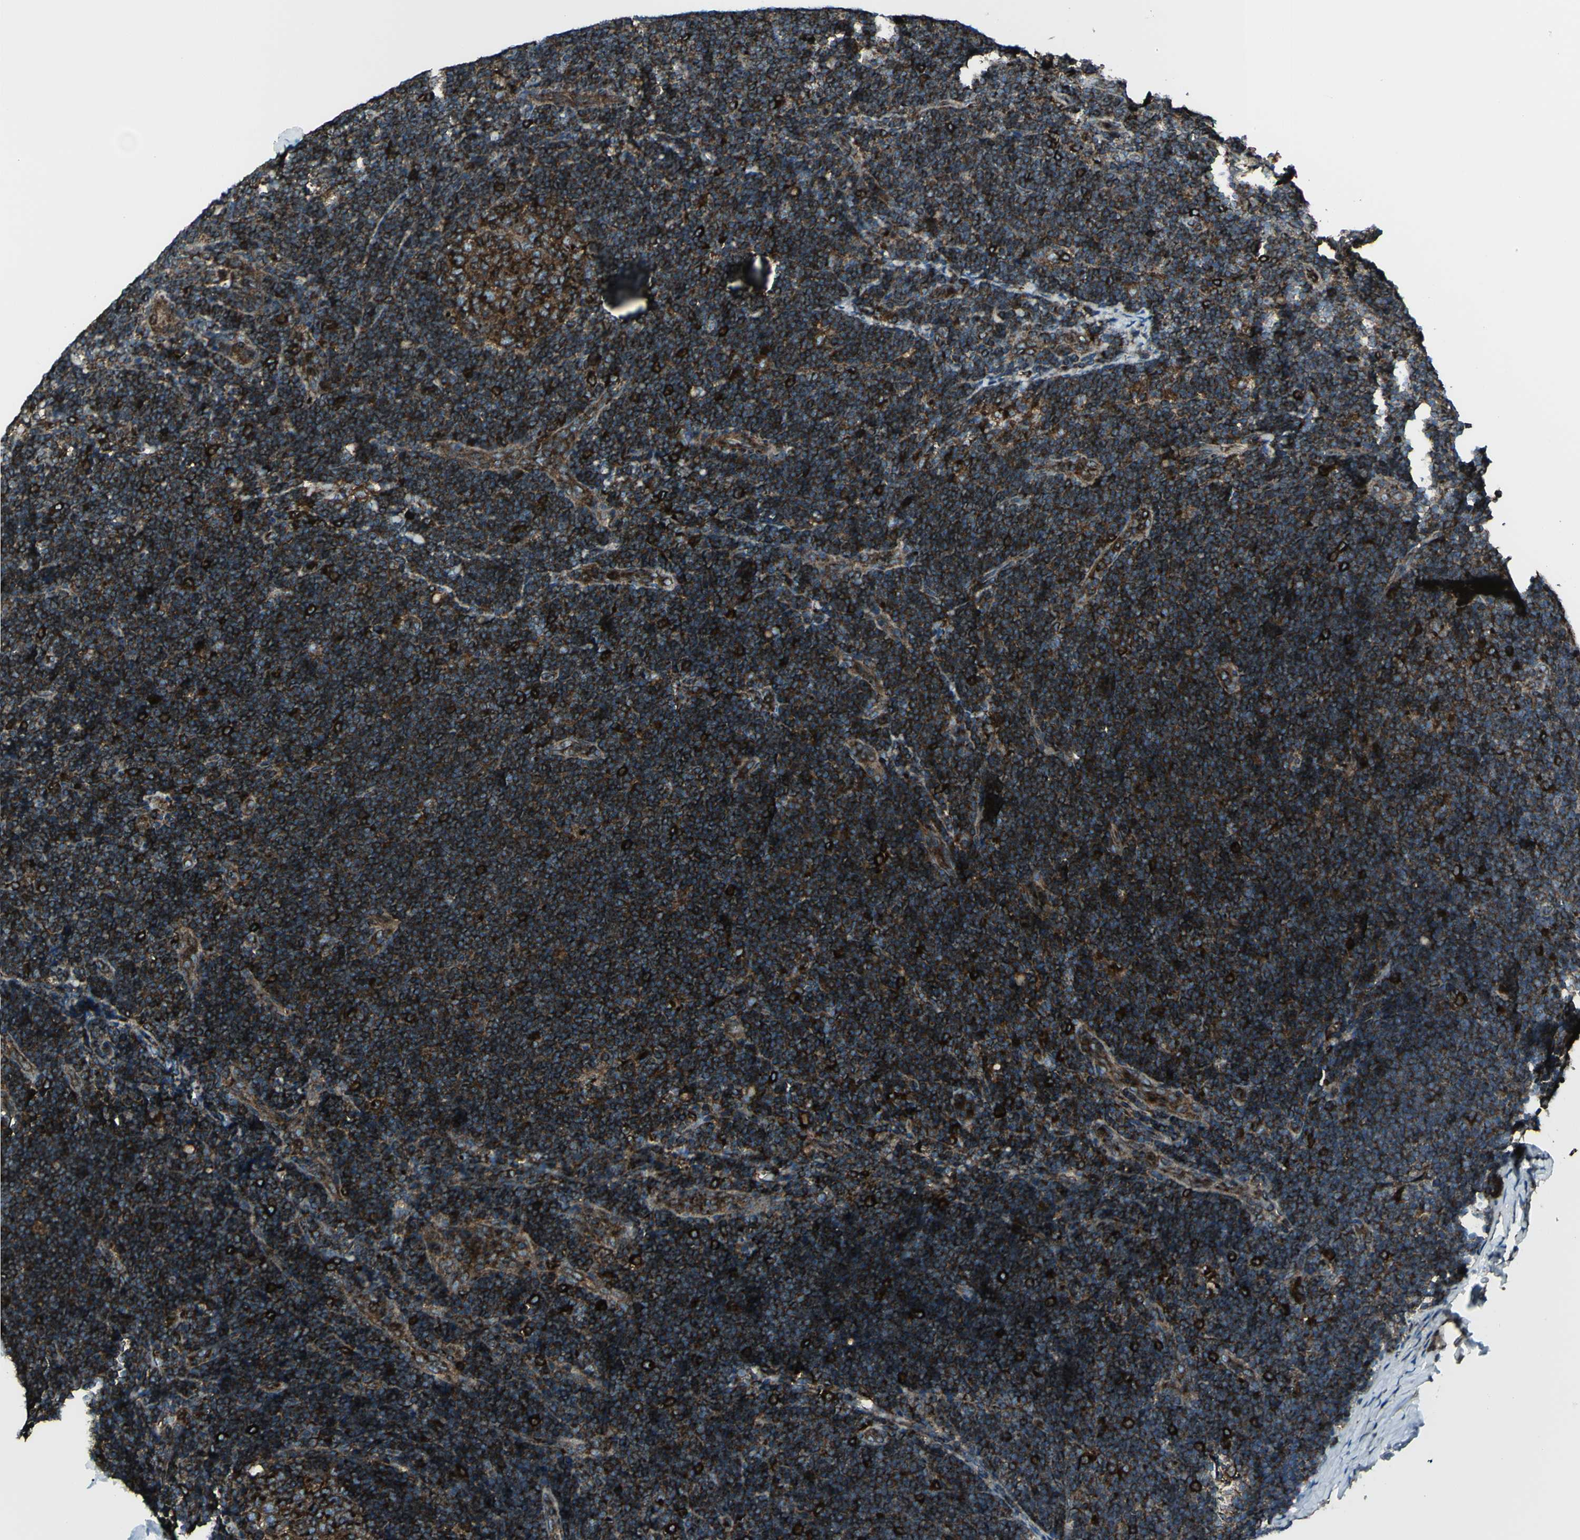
{"staining": {"intensity": "strong", "quantity": ">75%", "location": "cytoplasmic/membranous"}, "tissue": "lymph node", "cell_type": "Germinal center cells", "image_type": "normal", "snomed": [{"axis": "morphology", "description": "Normal tissue, NOS"}, {"axis": "topography", "description": "Lymph node"}], "caption": "Immunohistochemical staining of normal lymph node shows high levels of strong cytoplasmic/membranous positivity in about >75% of germinal center cells. (Stains: DAB in brown, nuclei in blue, Microscopy: brightfield microscopy at high magnification).", "gene": "NAPA", "patient": {"sex": "female", "age": 14}}